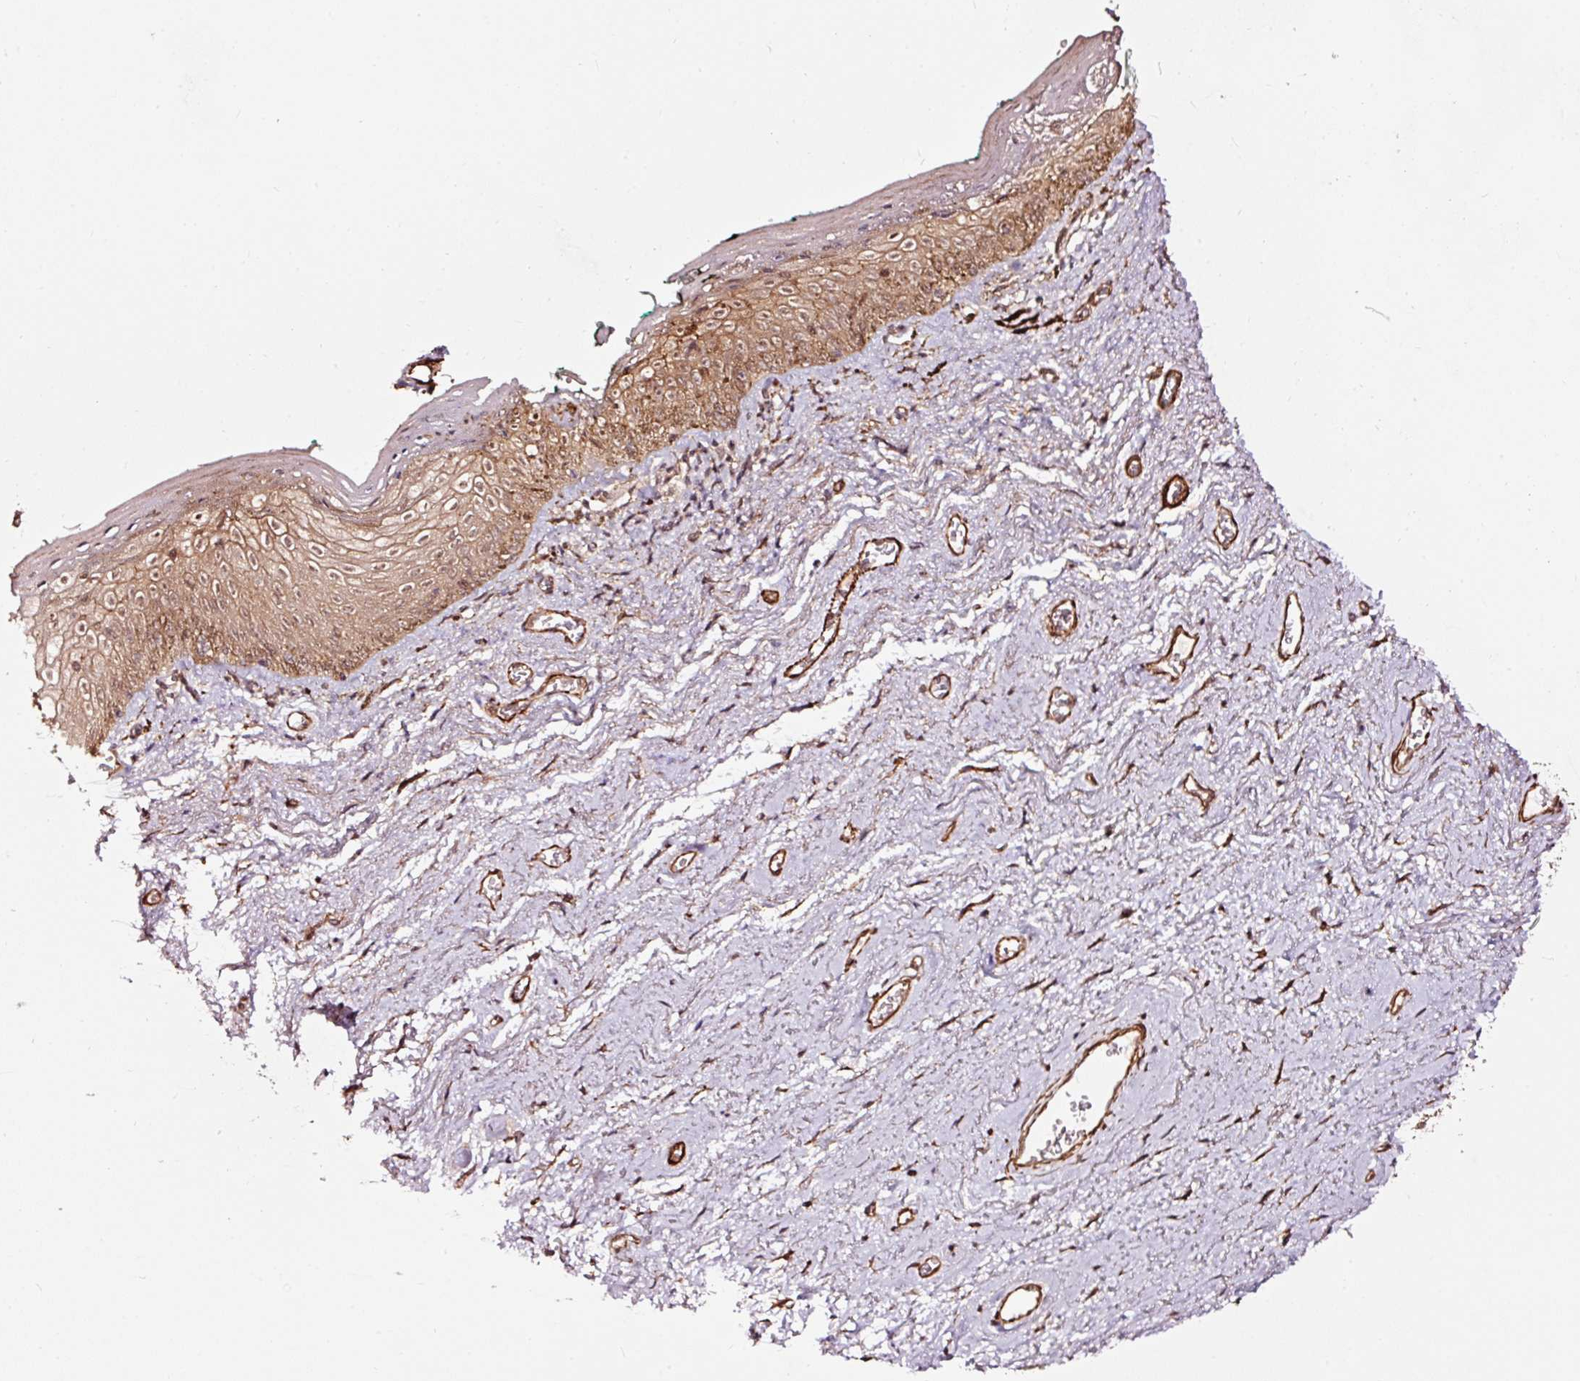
{"staining": {"intensity": "moderate", "quantity": ">75%", "location": "cytoplasmic/membranous,nuclear"}, "tissue": "vagina", "cell_type": "Squamous epithelial cells", "image_type": "normal", "snomed": [{"axis": "morphology", "description": "Normal tissue, NOS"}, {"axis": "topography", "description": "Vulva"}, {"axis": "topography", "description": "Vagina"}, {"axis": "topography", "description": "Peripheral nerve tissue"}], "caption": "Vagina stained for a protein reveals moderate cytoplasmic/membranous,nuclear positivity in squamous epithelial cells. (DAB = brown stain, brightfield microscopy at high magnification).", "gene": "TPM1", "patient": {"sex": "female", "age": 66}}